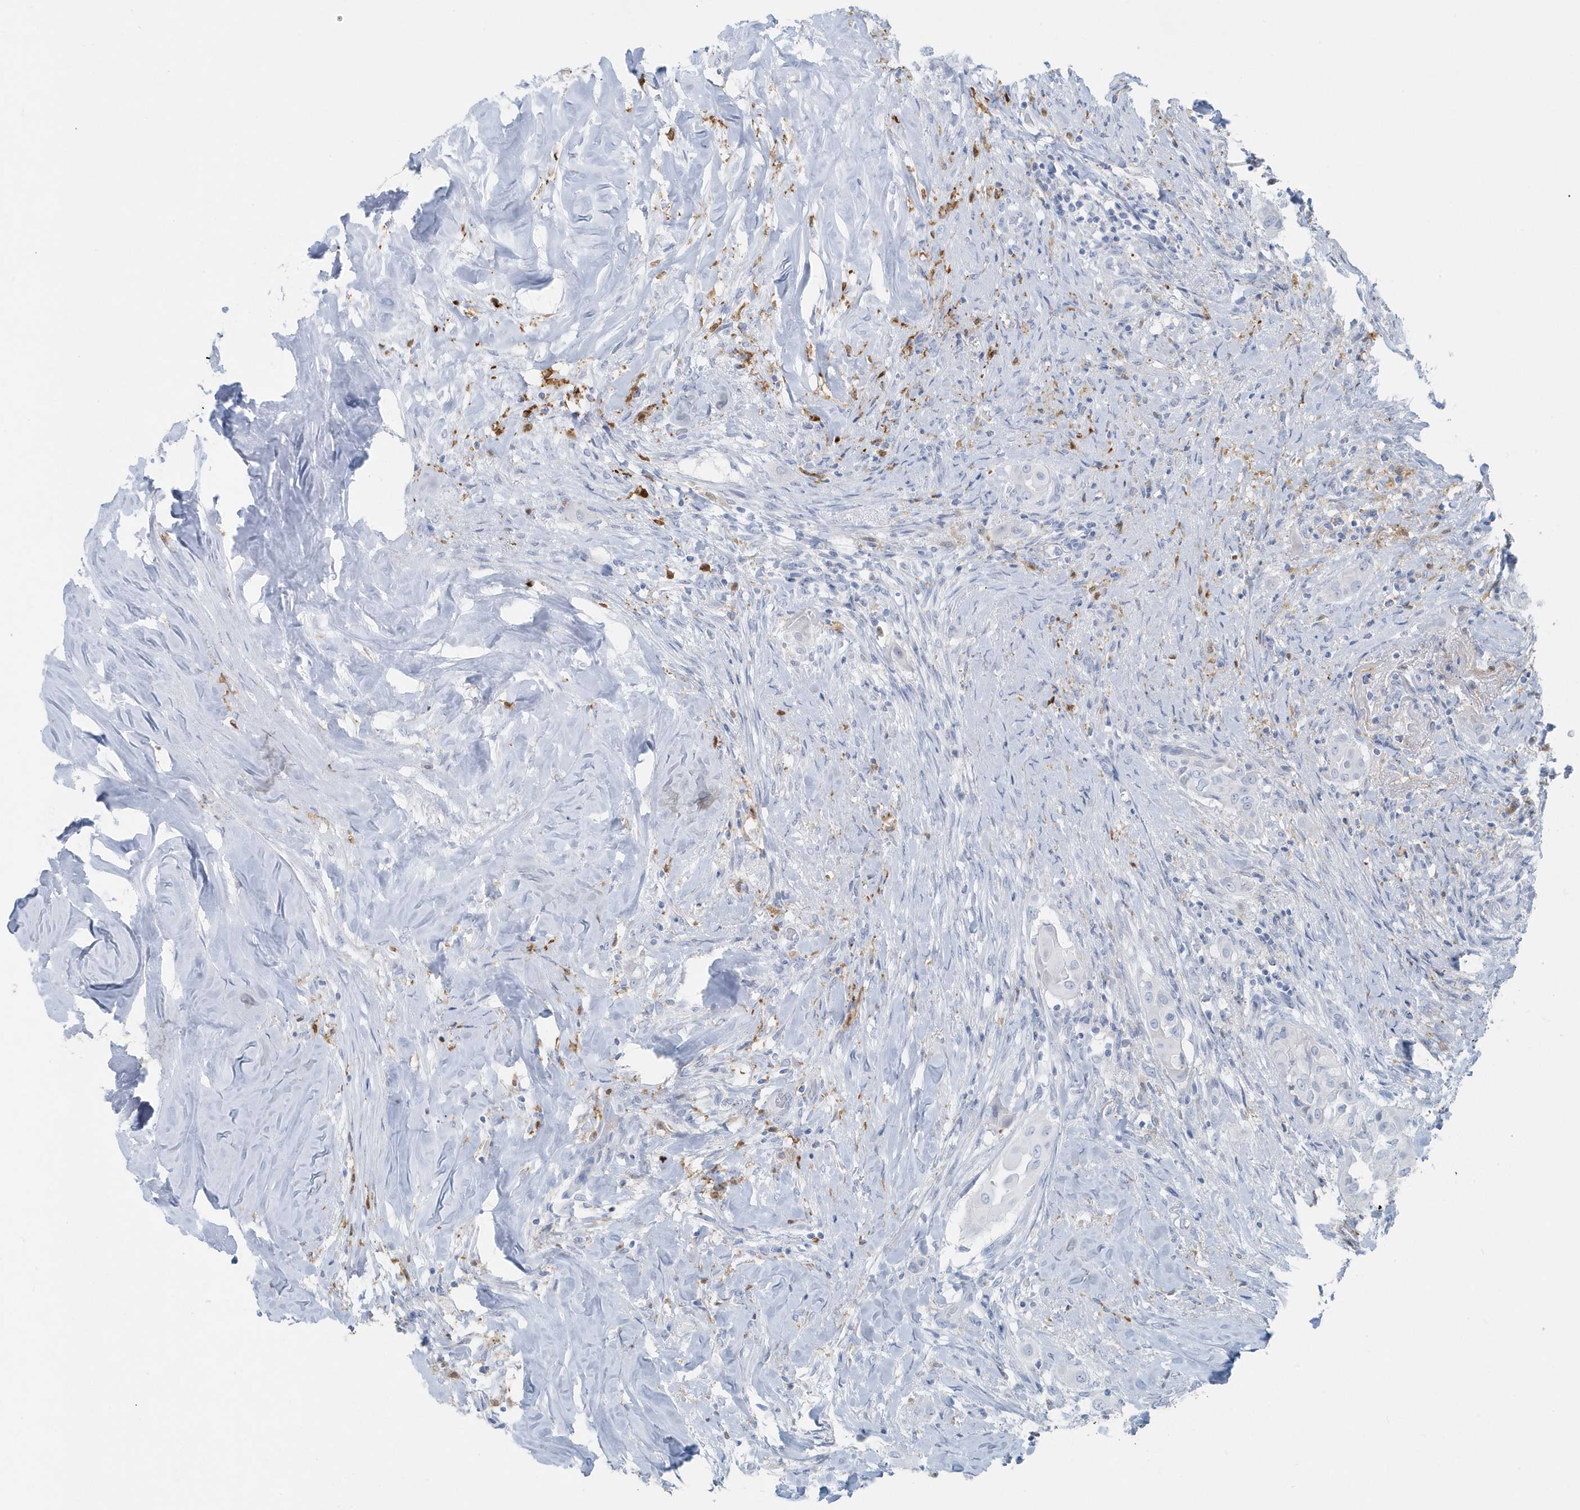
{"staining": {"intensity": "negative", "quantity": "none", "location": "none"}, "tissue": "thyroid cancer", "cell_type": "Tumor cells", "image_type": "cancer", "snomed": [{"axis": "morphology", "description": "Papillary adenocarcinoma, NOS"}, {"axis": "topography", "description": "Thyroid gland"}], "caption": "Protein analysis of thyroid cancer exhibits no significant expression in tumor cells. Nuclei are stained in blue.", "gene": "FAM98A", "patient": {"sex": "female", "age": 59}}